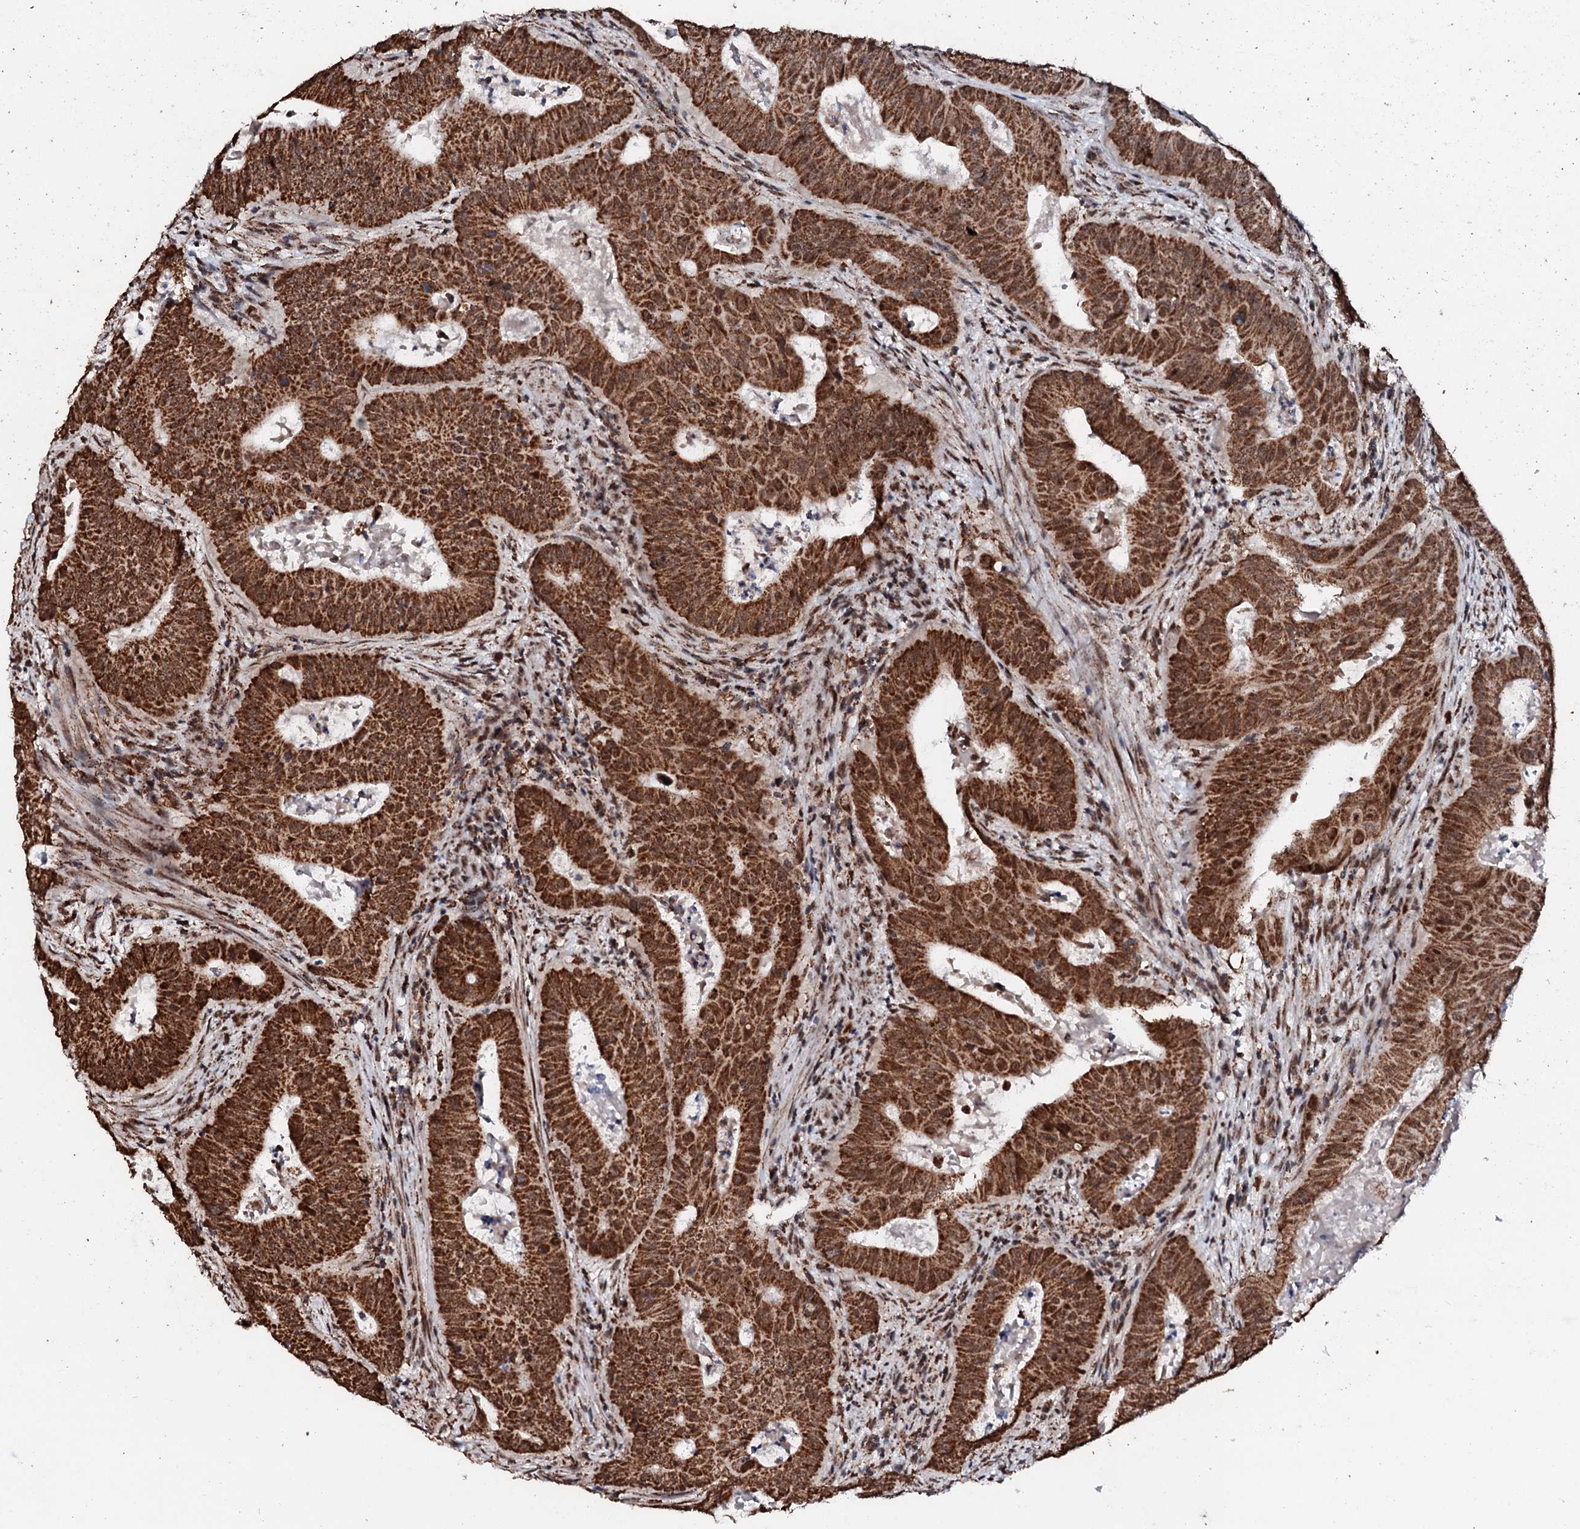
{"staining": {"intensity": "strong", "quantity": ">75%", "location": "cytoplasmic/membranous"}, "tissue": "colorectal cancer", "cell_type": "Tumor cells", "image_type": "cancer", "snomed": [{"axis": "morphology", "description": "Adenocarcinoma, NOS"}, {"axis": "topography", "description": "Rectum"}], "caption": "Immunohistochemical staining of adenocarcinoma (colorectal) displays high levels of strong cytoplasmic/membranous protein positivity in approximately >75% of tumor cells.", "gene": "SECISBP2L", "patient": {"sex": "female", "age": 75}}